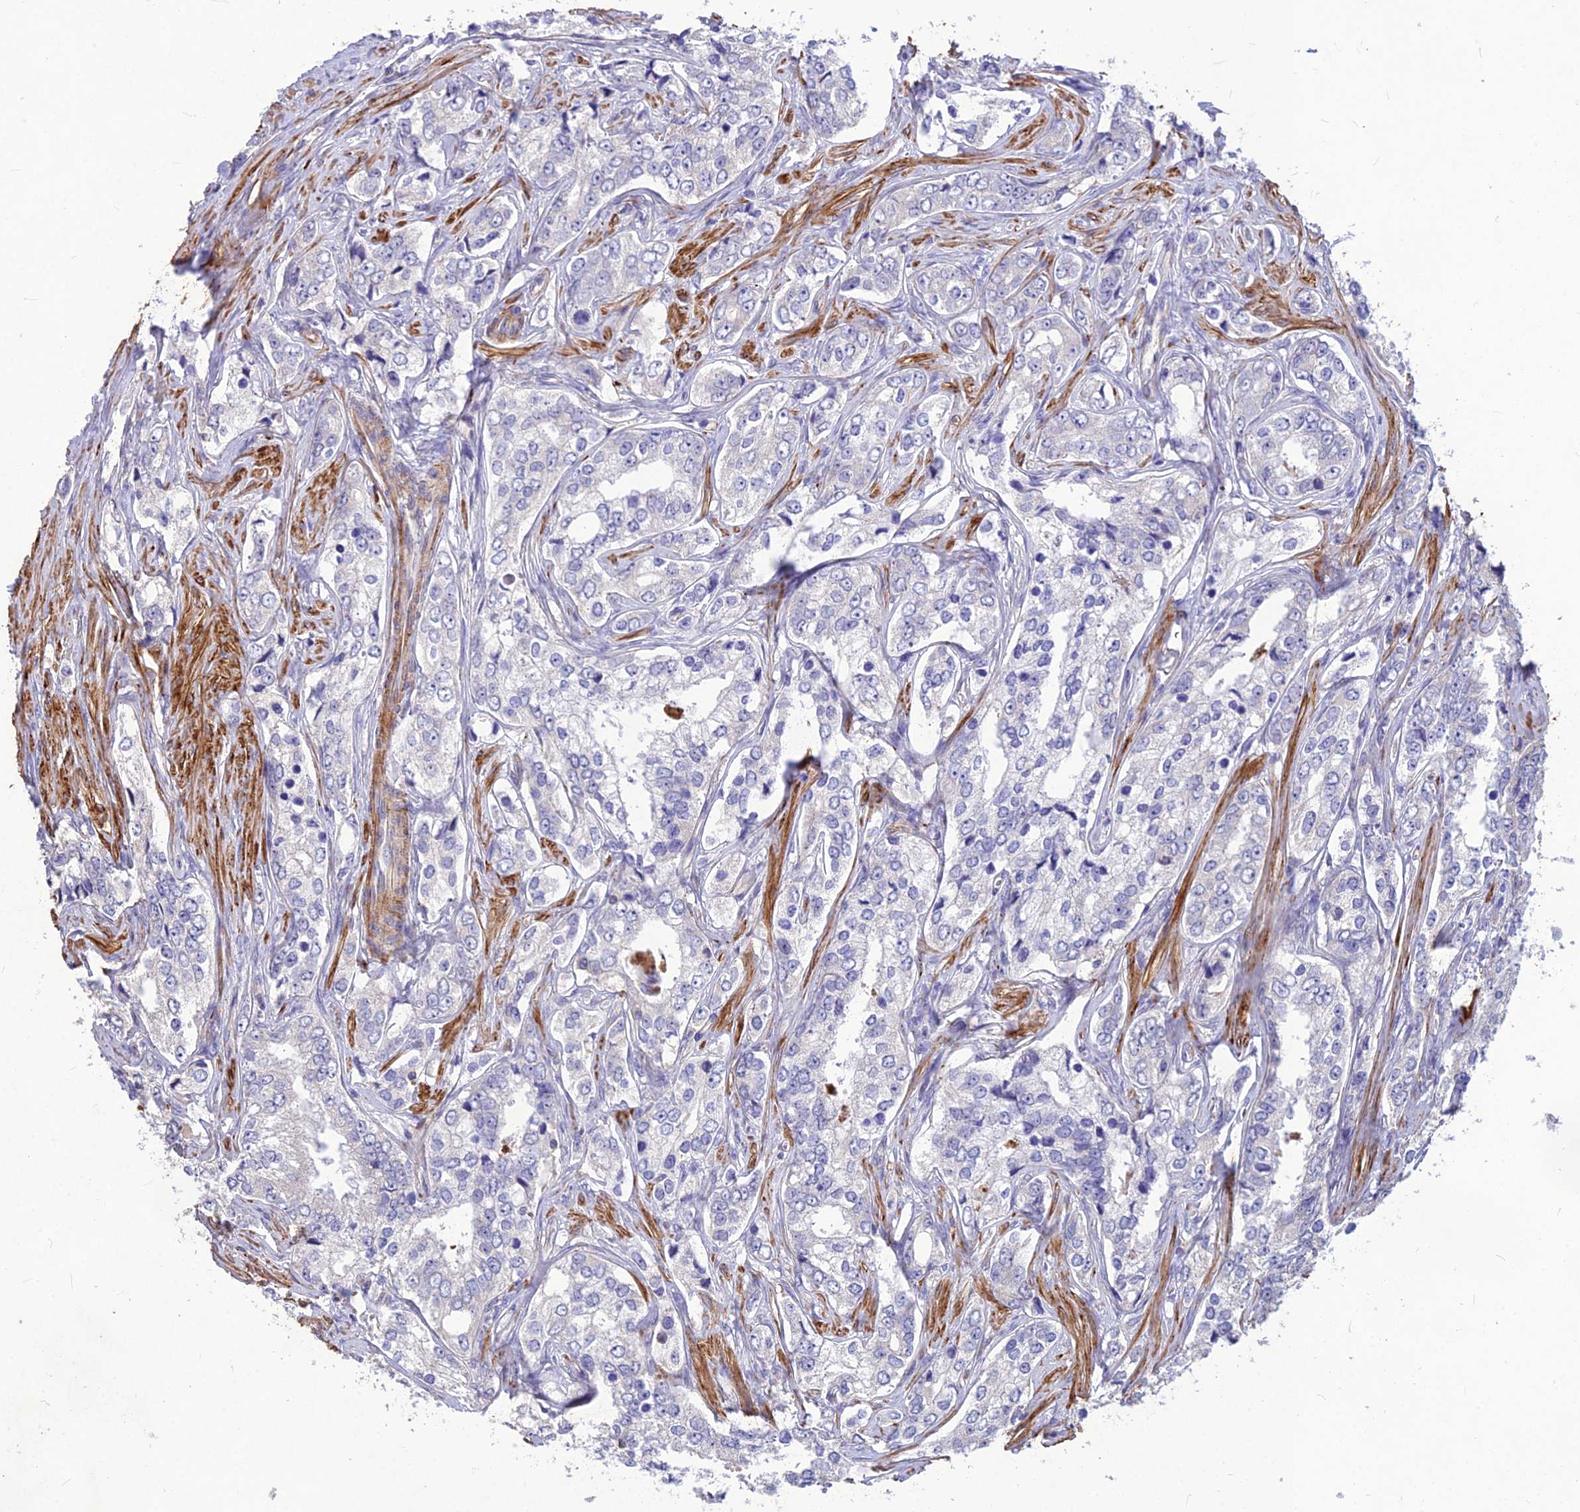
{"staining": {"intensity": "negative", "quantity": "none", "location": "none"}, "tissue": "prostate cancer", "cell_type": "Tumor cells", "image_type": "cancer", "snomed": [{"axis": "morphology", "description": "Adenocarcinoma, High grade"}, {"axis": "topography", "description": "Prostate"}], "caption": "IHC histopathology image of neoplastic tissue: prostate adenocarcinoma (high-grade) stained with DAB reveals no significant protein staining in tumor cells. (Brightfield microscopy of DAB IHC at high magnification).", "gene": "CLUH", "patient": {"sex": "male", "age": 66}}